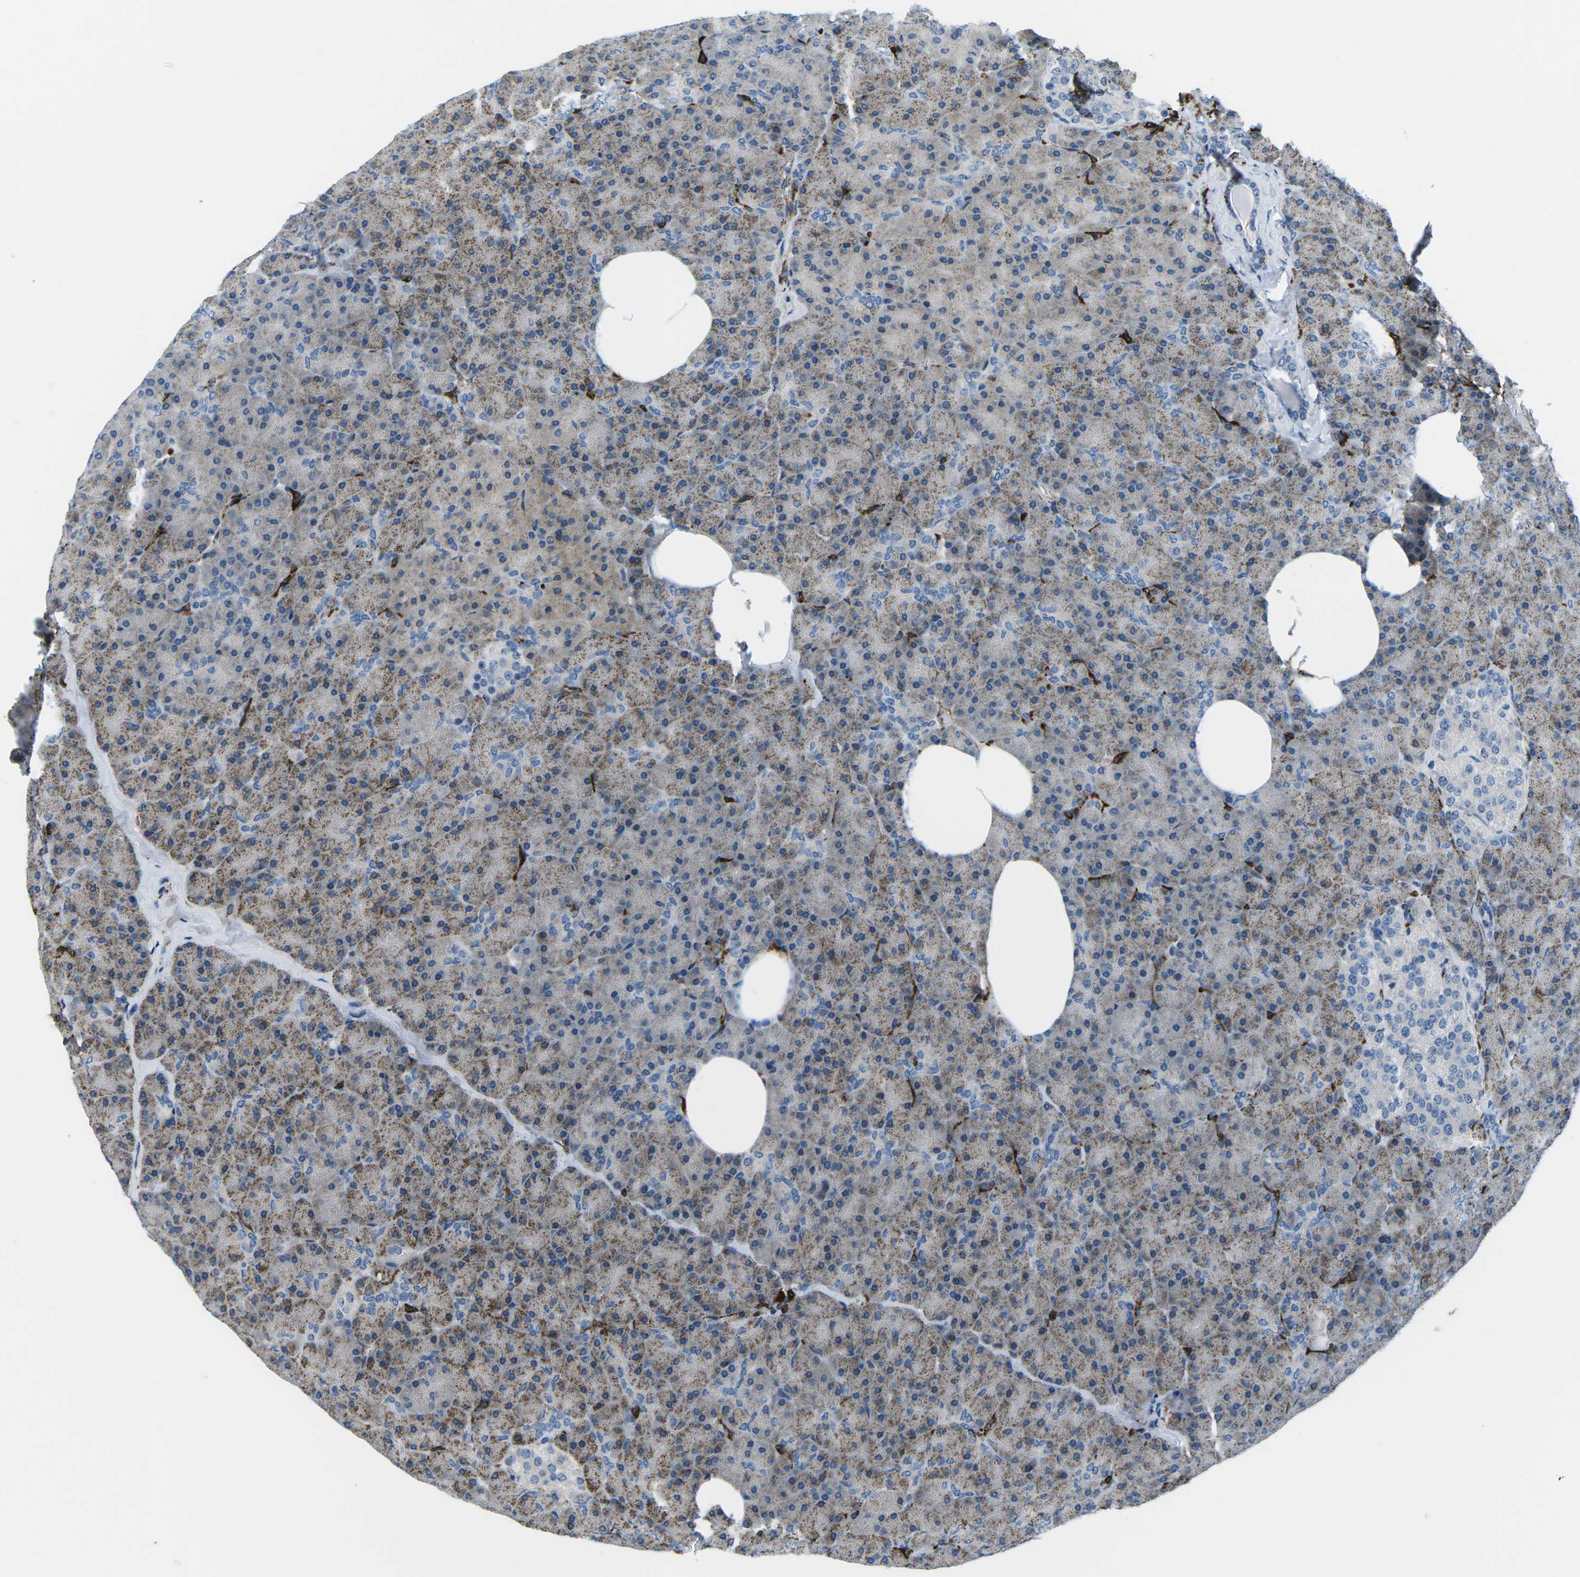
{"staining": {"intensity": "weak", "quantity": "<25%", "location": "cytoplasmic/membranous"}, "tissue": "pancreas", "cell_type": "Exocrine glandular cells", "image_type": "normal", "snomed": [{"axis": "morphology", "description": "Normal tissue, NOS"}, {"axis": "topography", "description": "Pancreas"}], "caption": "The micrograph exhibits no staining of exocrine glandular cells in normal pancreas.", "gene": "PTPN1", "patient": {"sex": "female", "age": 35}}